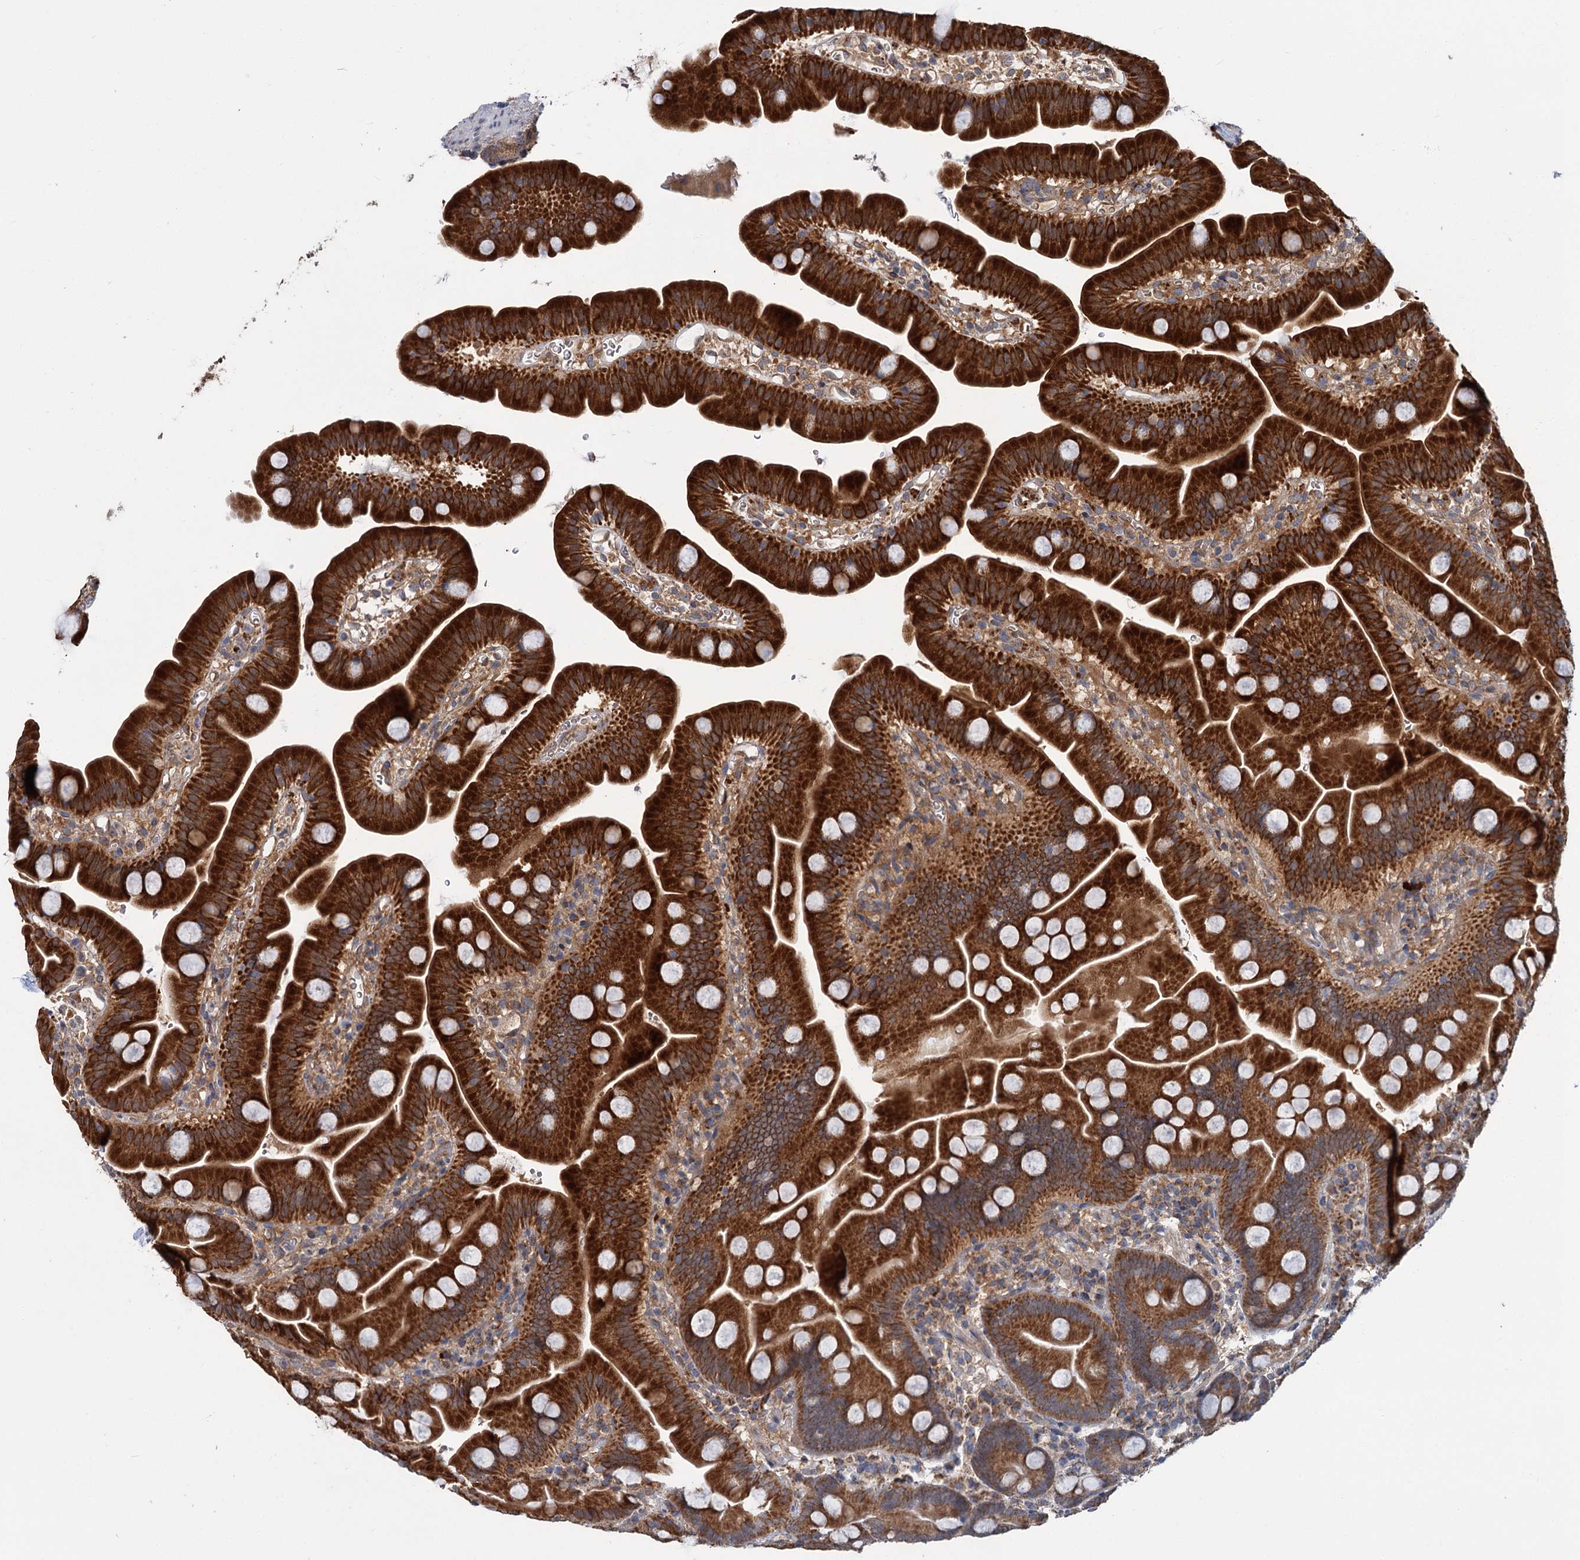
{"staining": {"intensity": "strong", "quantity": ">75%", "location": "cytoplasmic/membranous"}, "tissue": "small intestine", "cell_type": "Glandular cells", "image_type": "normal", "snomed": [{"axis": "morphology", "description": "Normal tissue, NOS"}, {"axis": "topography", "description": "Small intestine"}], "caption": "Immunohistochemistry (DAB (3,3'-diaminobenzidine)) staining of unremarkable human small intestine demonstrates strong cytoplasmic/membranous protein positivity in about >75% of glandular cells.", "gene": "DYNC2H1", "patient": {"sex": "female", "age": 68}}